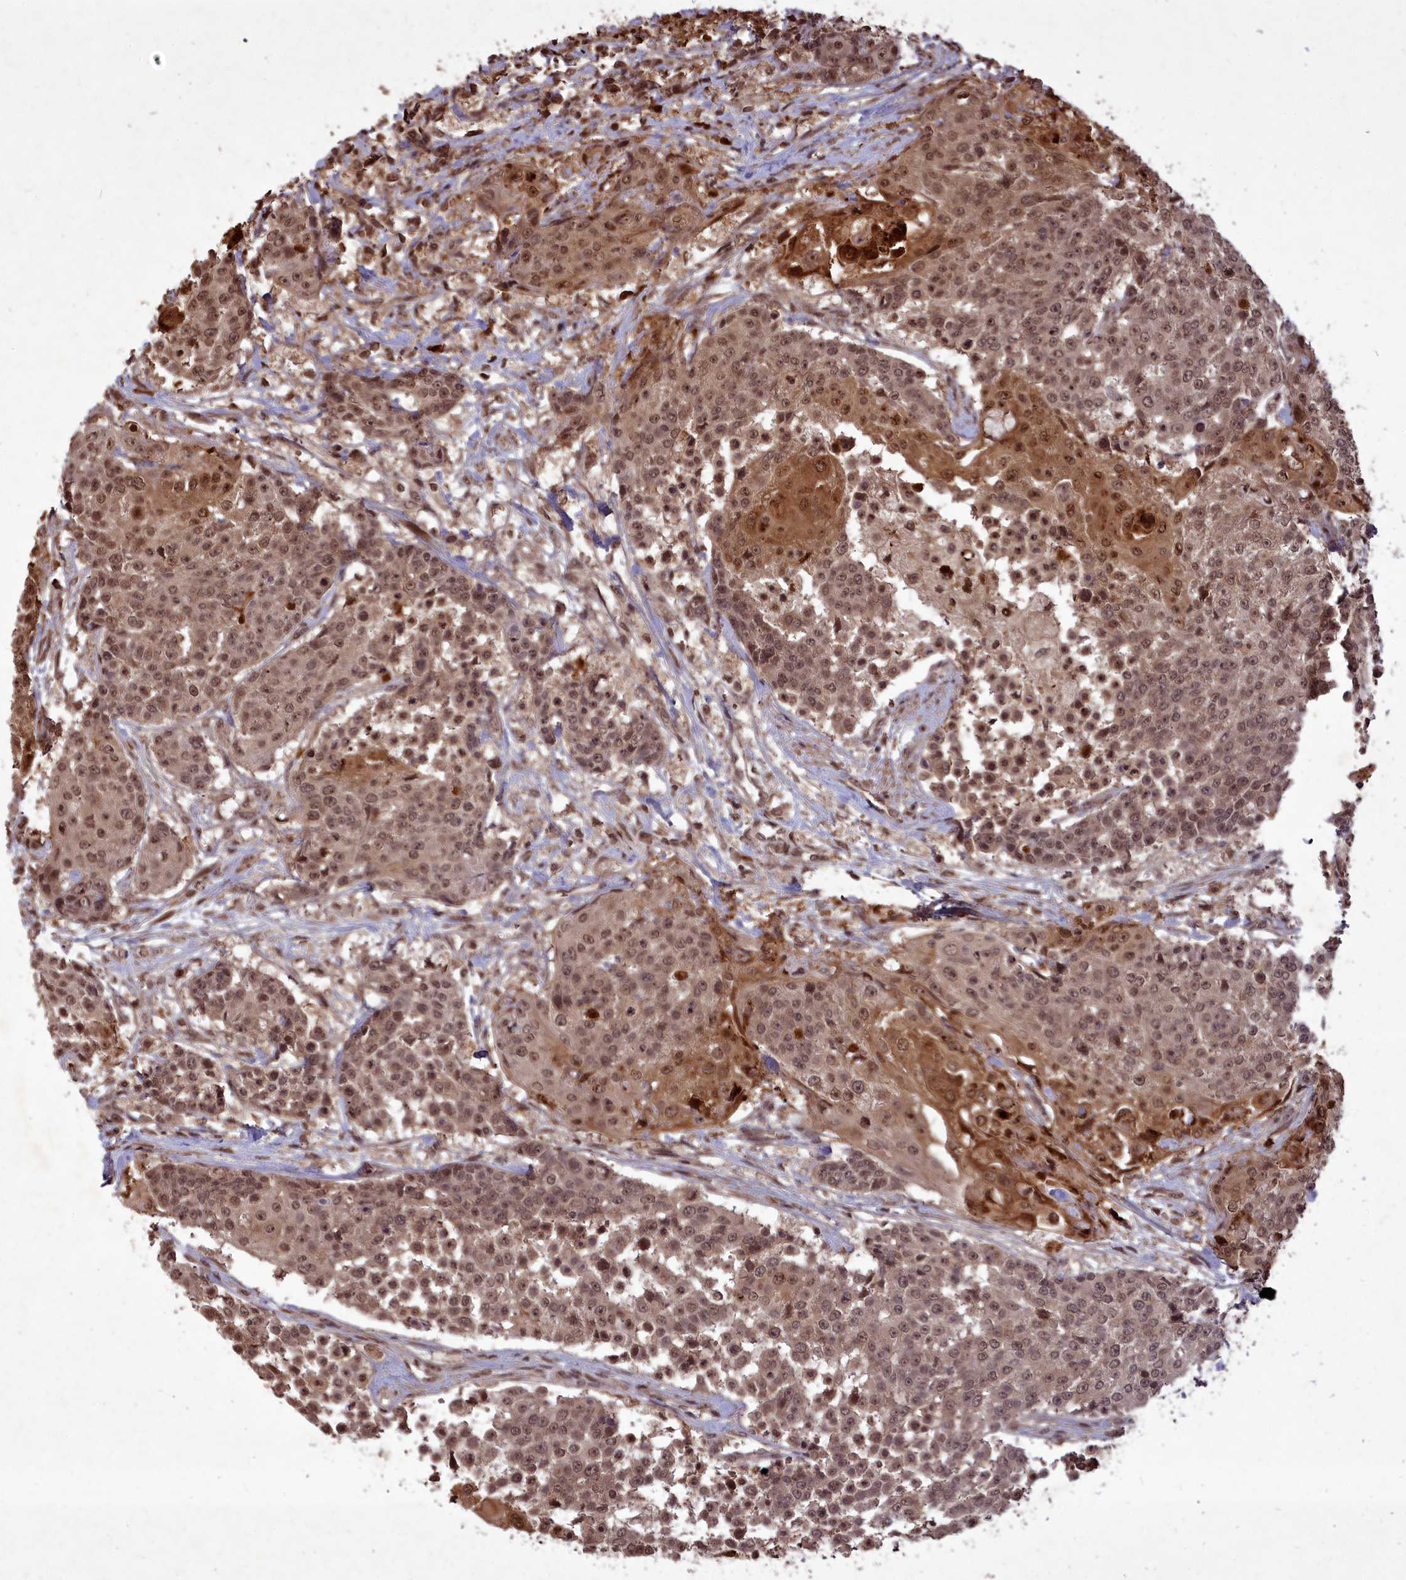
{"staining": {"intensity": "moderate", "quantity": ">75%", "location": "cytoplasmic/membranous,nuclear"}, "tissue": "urothelial cancer", "cell_type": "Tumor cells", "image_type": "cancer", "snomed": [{"axis": "morphology", "description": "Urothelial carcinoma, High grade"}, {"axis": "topography", "description": "Urinary bladder"}], "caption": "Tumor cells display medium levels of moderate cytoplasmic/membranous and nuclear staining in about >75% of cells in urothelial carcinoma (high-grade).", "gene": "SRMS", "patient": {"sex": "female", "age": 63}}